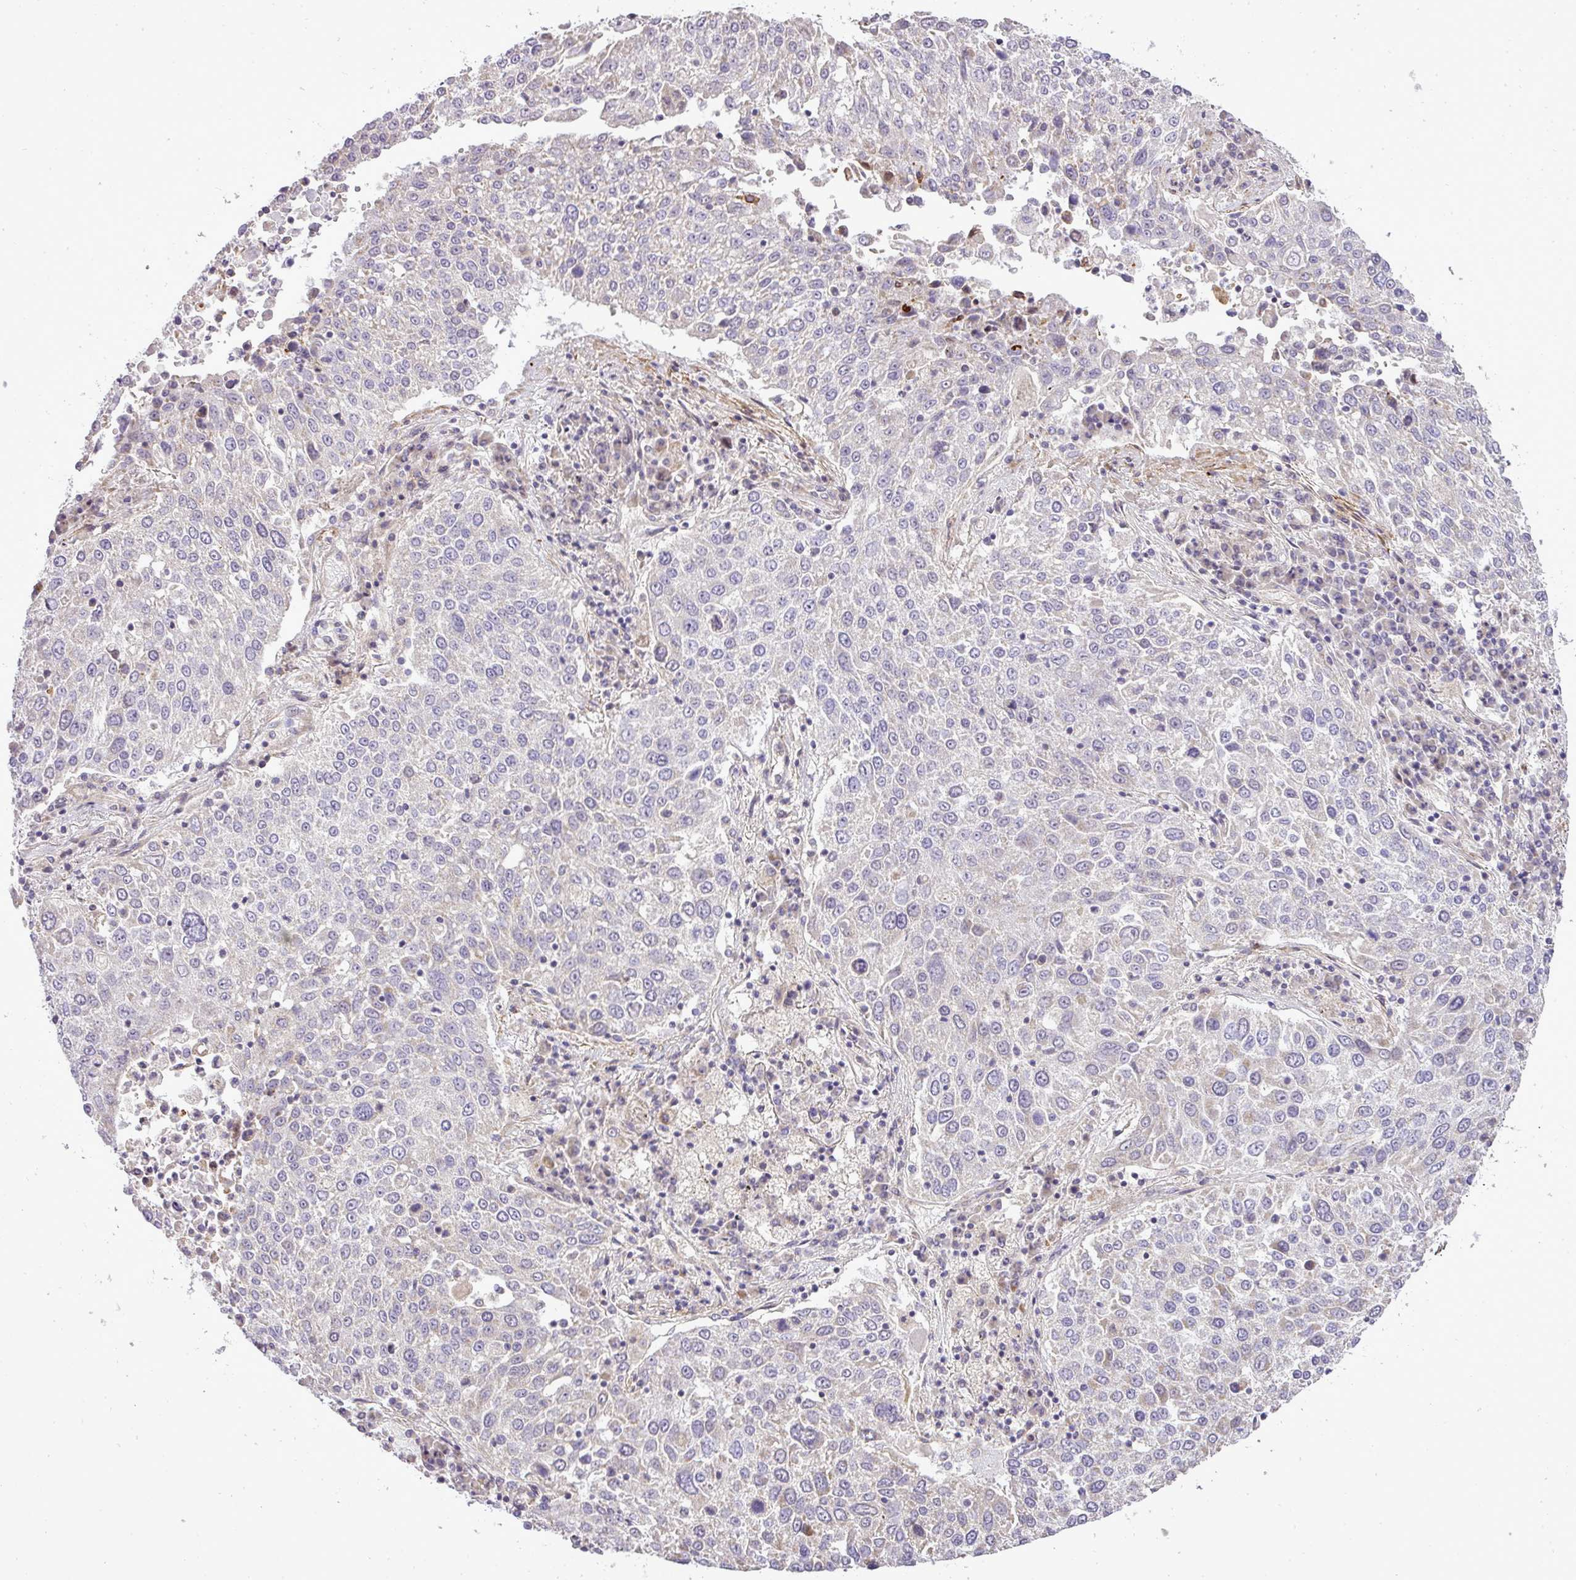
{"staining": {"intensity": "negative", "quantity": "none", "location": "none"}, "tissue": "lung cancer", "cell_type": "Tumor cells", "image_type": "cancer", "snomed": [{"axis": "morphology", "description": "Squamous cell carcinoma, NOS"}, {"axis": "topography", "description": "Lung"}], "caption": "IHC of human lung cancer displays no staining in tumor cells. Nuclei are stained in blue.", "gene": "ZDHHC1", "patient": {"sex": "male", "age": 65}}